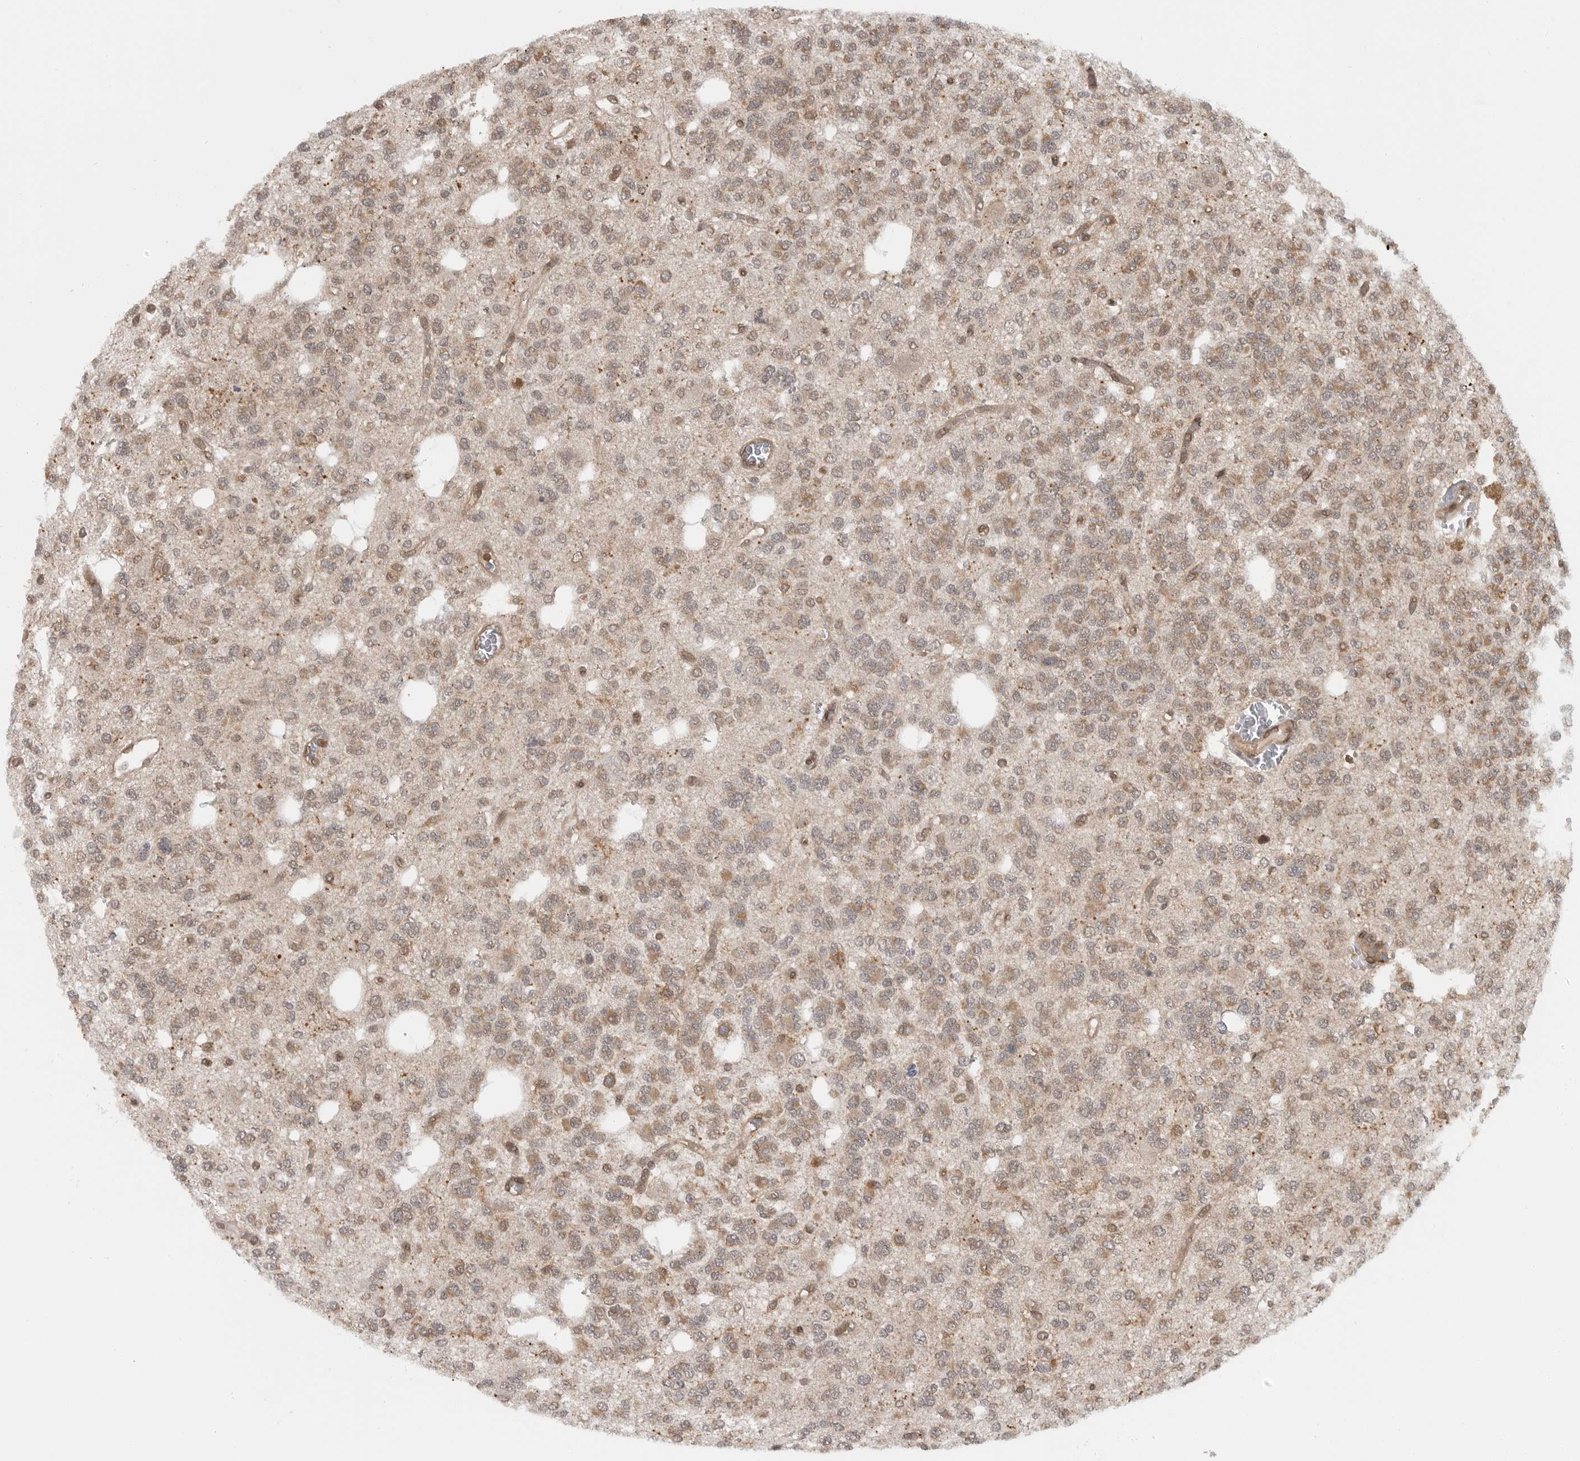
{"staining": {"intensity": "weak", "quantity": "<25%", "location": "cytoplasmic/membranous"}, "tissue": "glioma", "cell_type": "Tumor cells", "image_type": "cancer", "snomed": [{"axis": "morphology", "description": "Glioma, malignant, Low grade"}, {"axis": "topography", "description": "Brain"}], "caption": "The immunohistochemistry histopathology image has no significant staining in tumor cells of glioma tissue.", "gene": "SZRD1", "patient": {"sex": "male", "age": 38}}